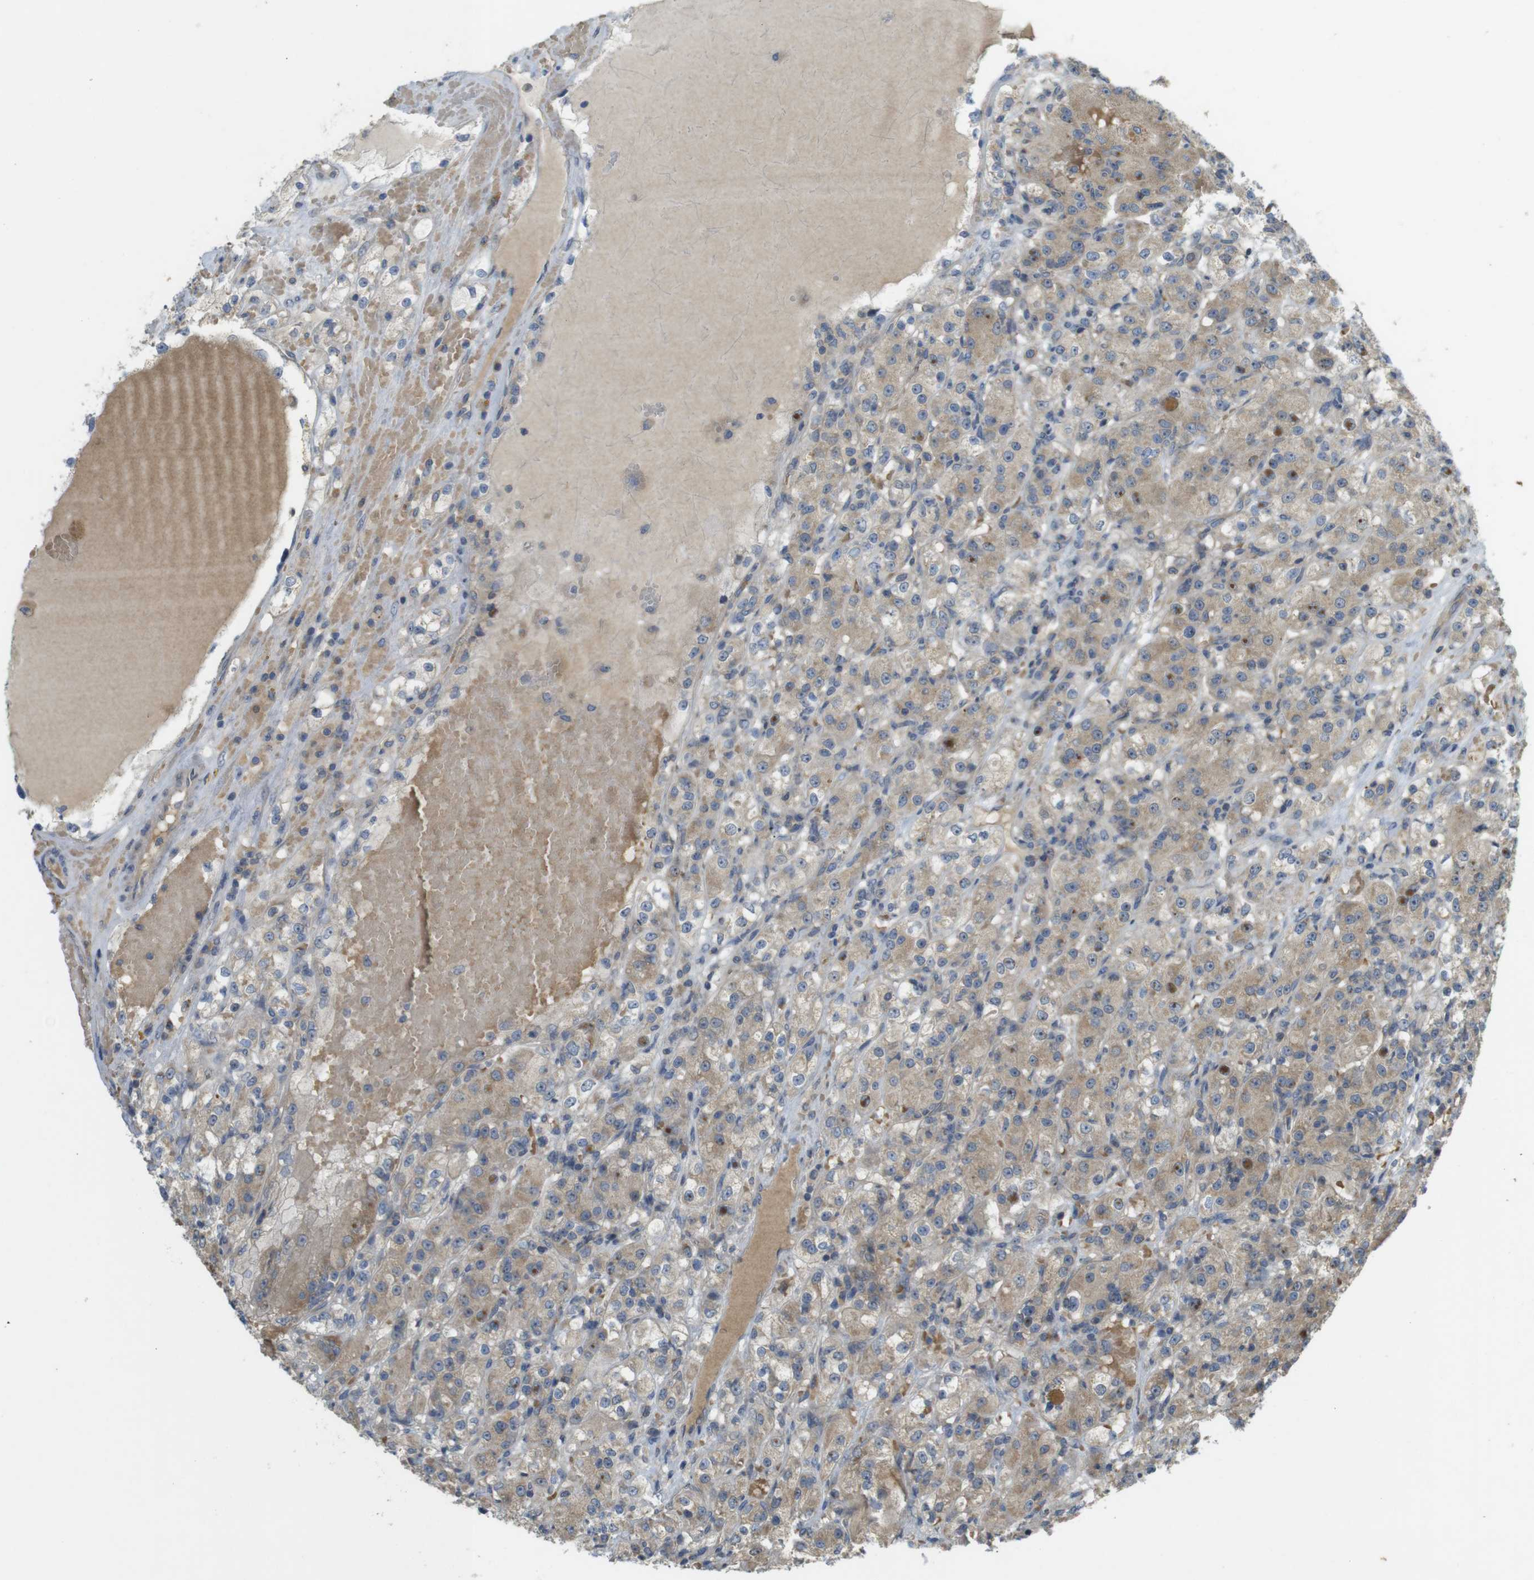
{"staining": {"intensity": "moderate", "quantity": "25%-75%", "location": "cytoplasmic/membranous"}, "tissue": "renal cancer", "cell_type": "Tumor cells", "image_type": "cancer", "snomed": [{"axis": "morphology", "description": "Normal tissue, NOS"}, {"axis": "morphology", "description": "Adenocarcinoma, NOS"}, {"axis": "topography", "description": "Kidney"}], "caption": "The micrograph reveals a brown stain indicating the presence of a protein in the cytoplasmic/membranous of tumor cells in renal cancer (adenocarcinoma). Using DAB (3,3'-diaminobenzidine) (brown) and hematoxylin (blue) stains, captured at high magnification using brightfield microscopy.", "gene": "CLTC", "patient": {"sex": "male", "age": 61}}